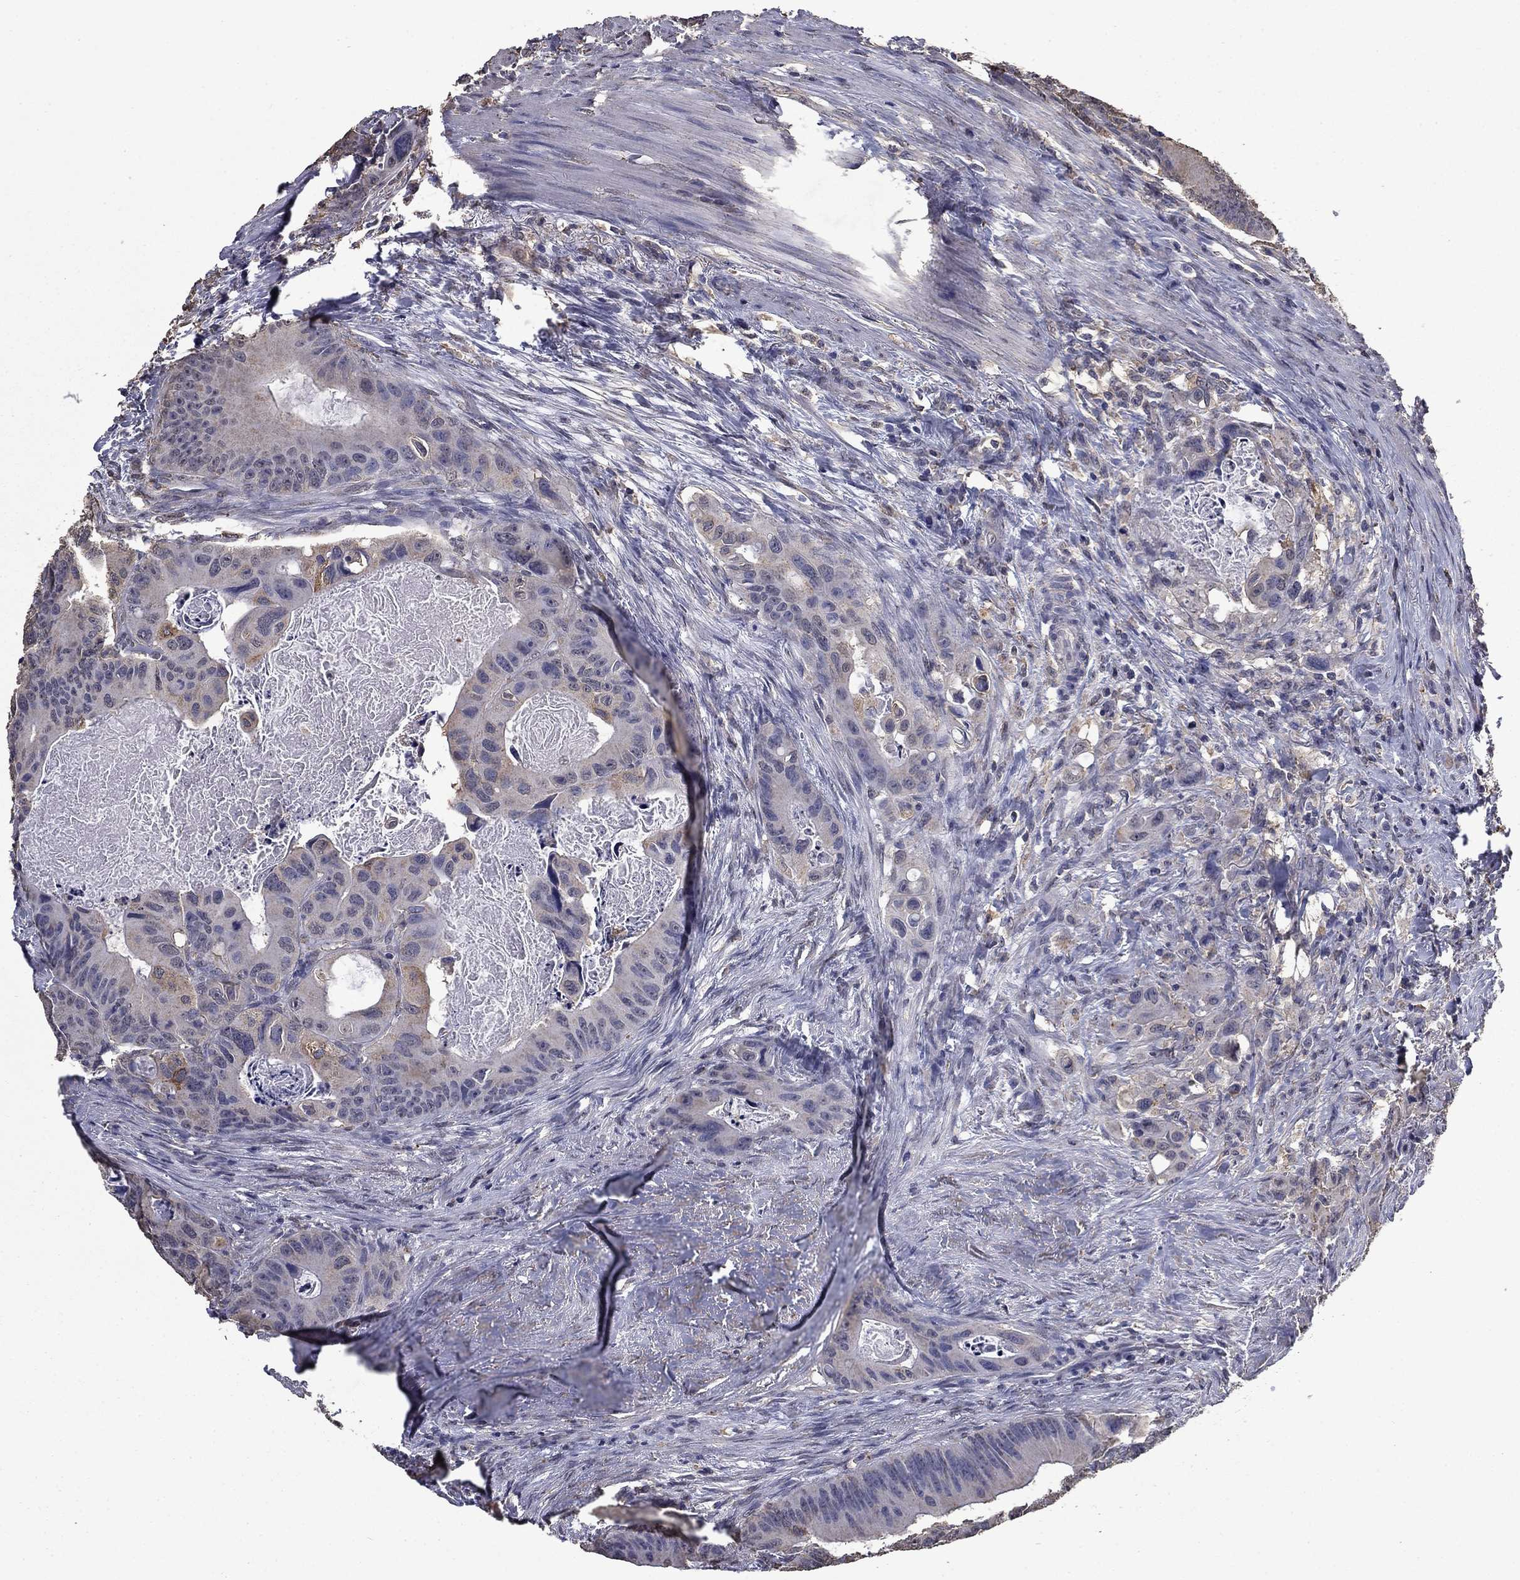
{"staining": {"intensity": "negative", "quantity": "none", "location": "none"}, "tissue": "colorectal cancer", "cell_type": "Tumor cells", "image_type": "cancer", "snomed": [{"axis": "morphology", "description": "Adenocarcinoma, NOS"}, {"axis": "topography", "description": "Rectum"}], "caption": "Colorectal adenocarcinoma was stained to show a protein in brown. There is no significant expression in tumor cells.", "gene": "MFAP3L", "patient": {"sex": "male", "age": 64}}